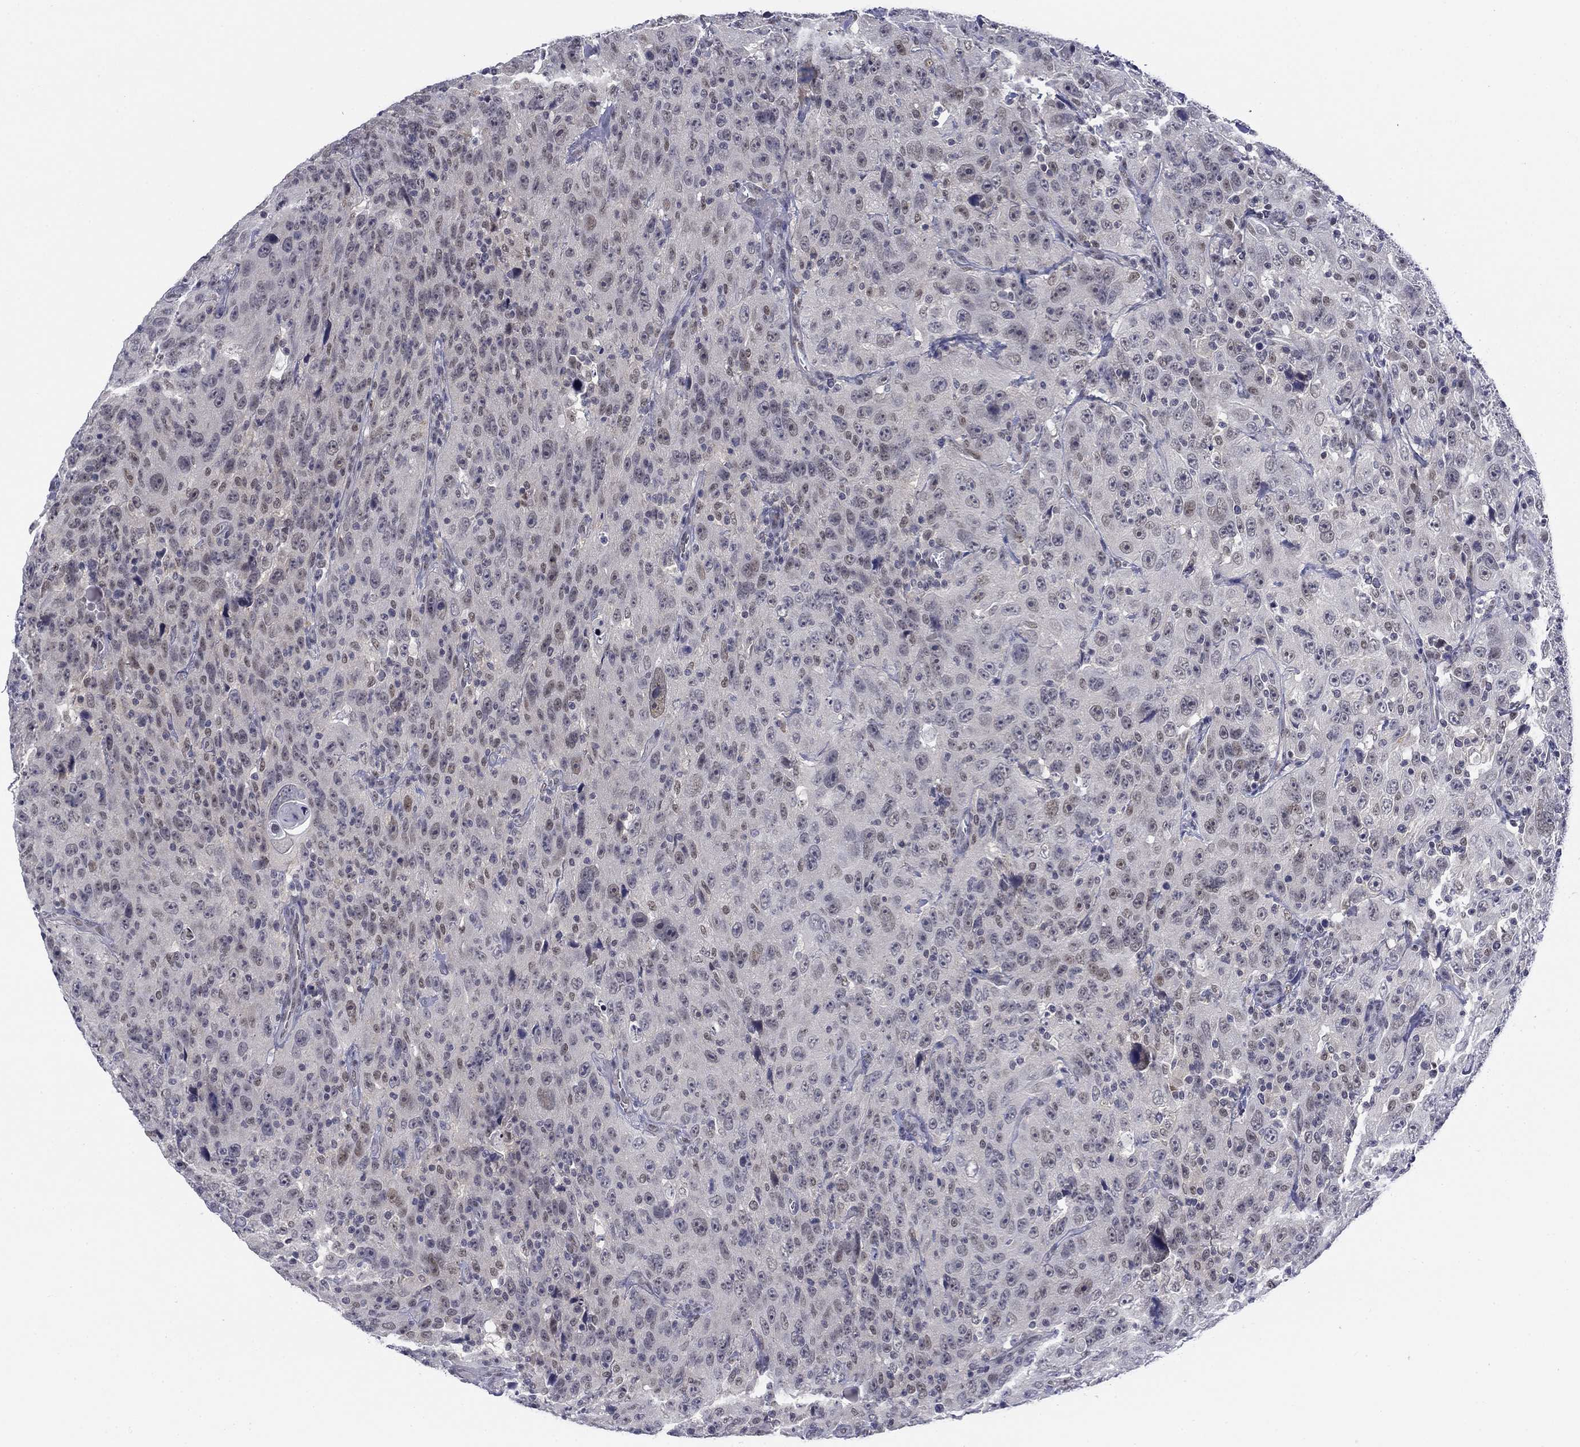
{"staining": {"intensity": "weak", "quantity": "<25%", "location": "nuclear"}, "tissue": "urothelial cancer", "cell_type": "Tumor cells", "image_type": "cancer", "snomed": [{"axis": "morphology", "description": "Urothelial carcinoma, NOS"}, {"axis": "morphology", "description": "Urothelial carcinoma, High grade"}, {"axis": "topography", "description": "Urinary bladder"}], "caption": "IHC micrograph of neoplastic tissue: urothelial cancer stained with DAB reveals no significant protein staining in tumor cells.", "gene": "TIGD4", "patient": {"sex": "female", "age": 73}}